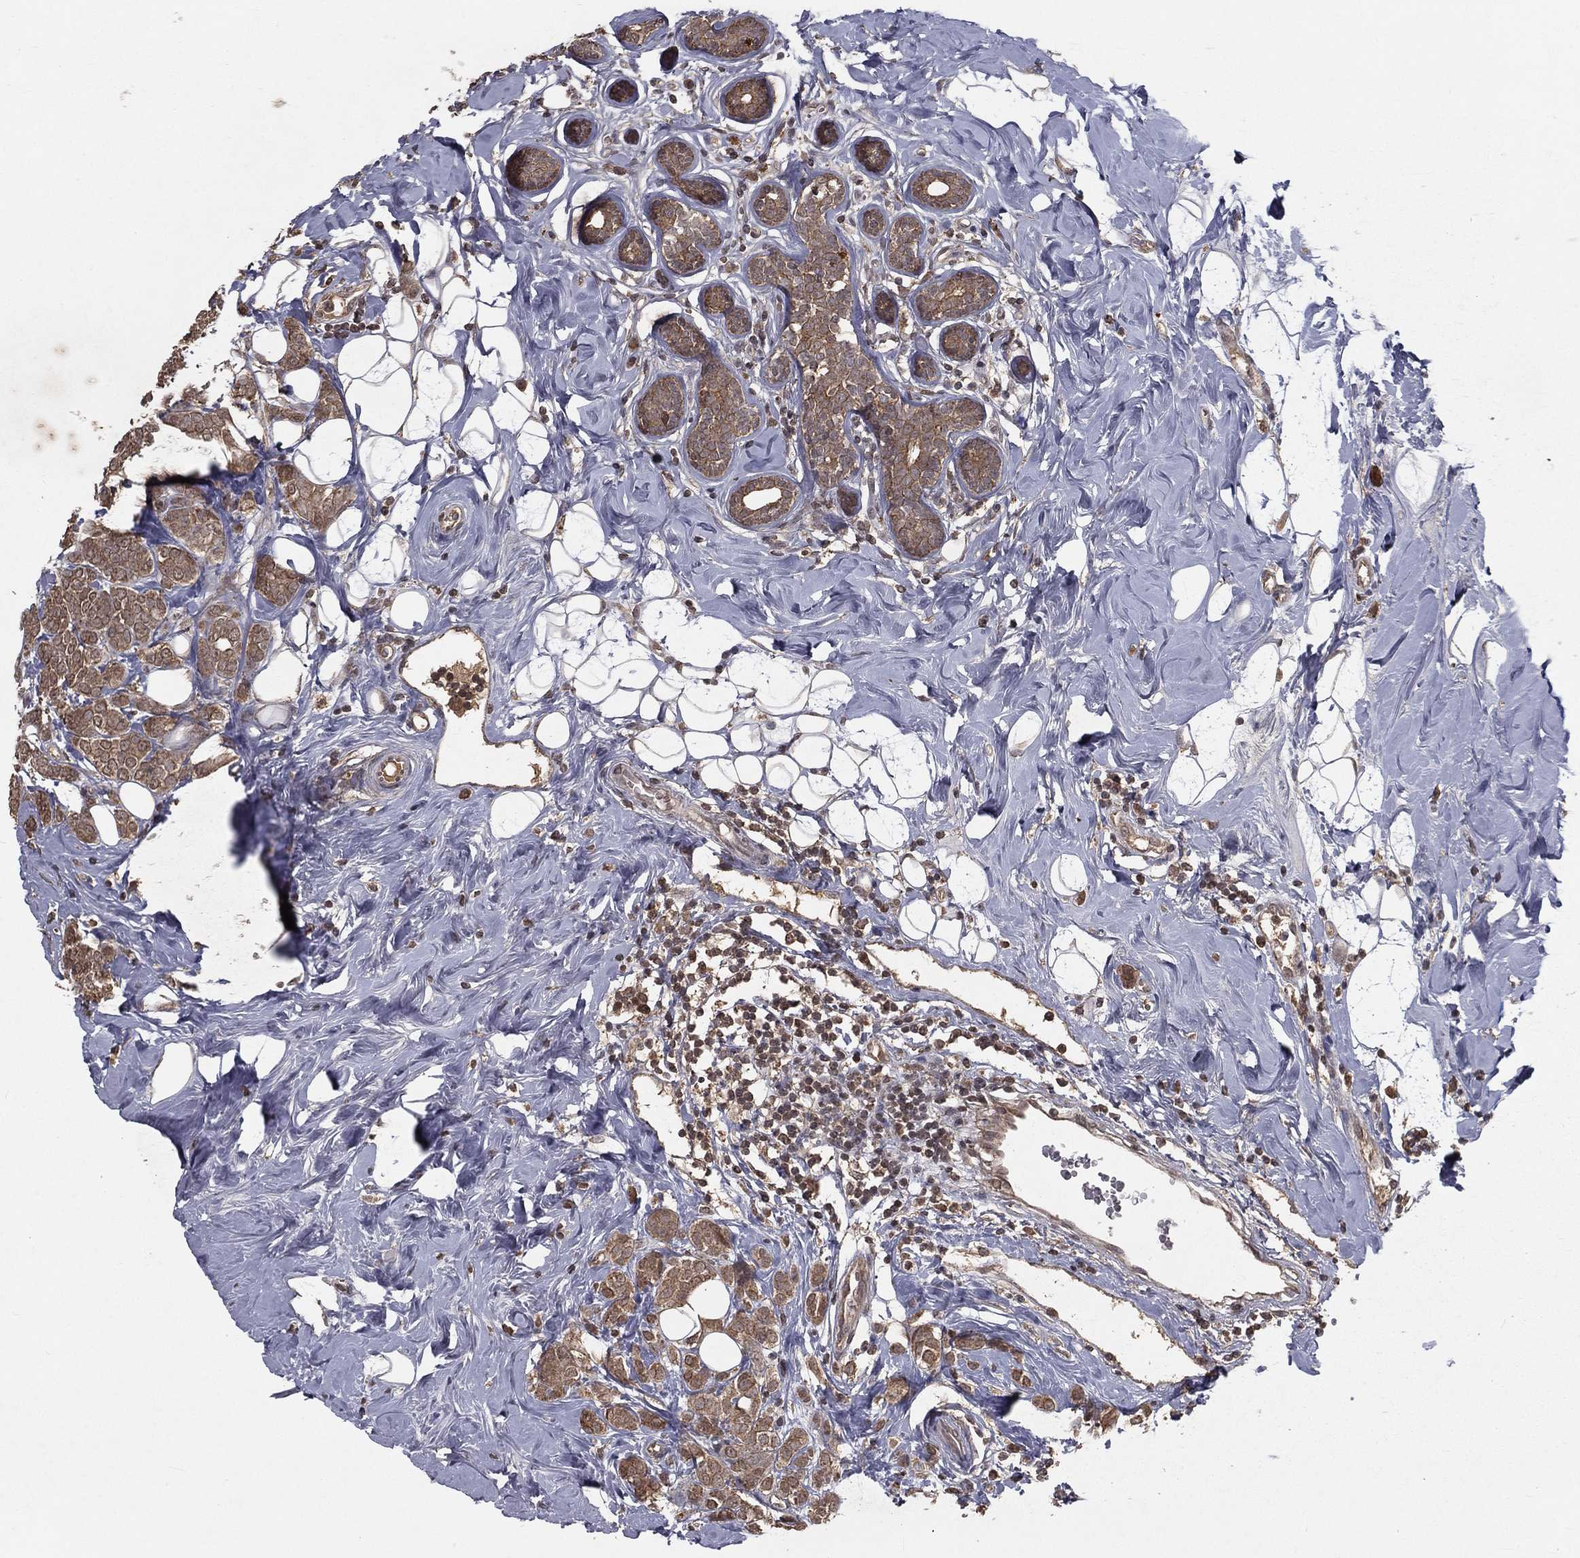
{"staining": {"intensity": "weak", "quantity": ">75%", "location": "cytoplasmic/membranous"}, "tissue": "breast cancer", "cell_type": "Tumor cells", "image_type": "cancer", "snomed": [{"axis": "morphology", "description": "Lobular carcinoma"}, {"axis": "topography", "description": "Breast"}], "caption": "Immunohistochemical staining of breast lobular carcinoma exhibits weak cytoplasmic/membranous protein expression in about >75% of tumor cells.", "gene": "ZDHHC15", "patient": {"sex": "female", "age": 49}}